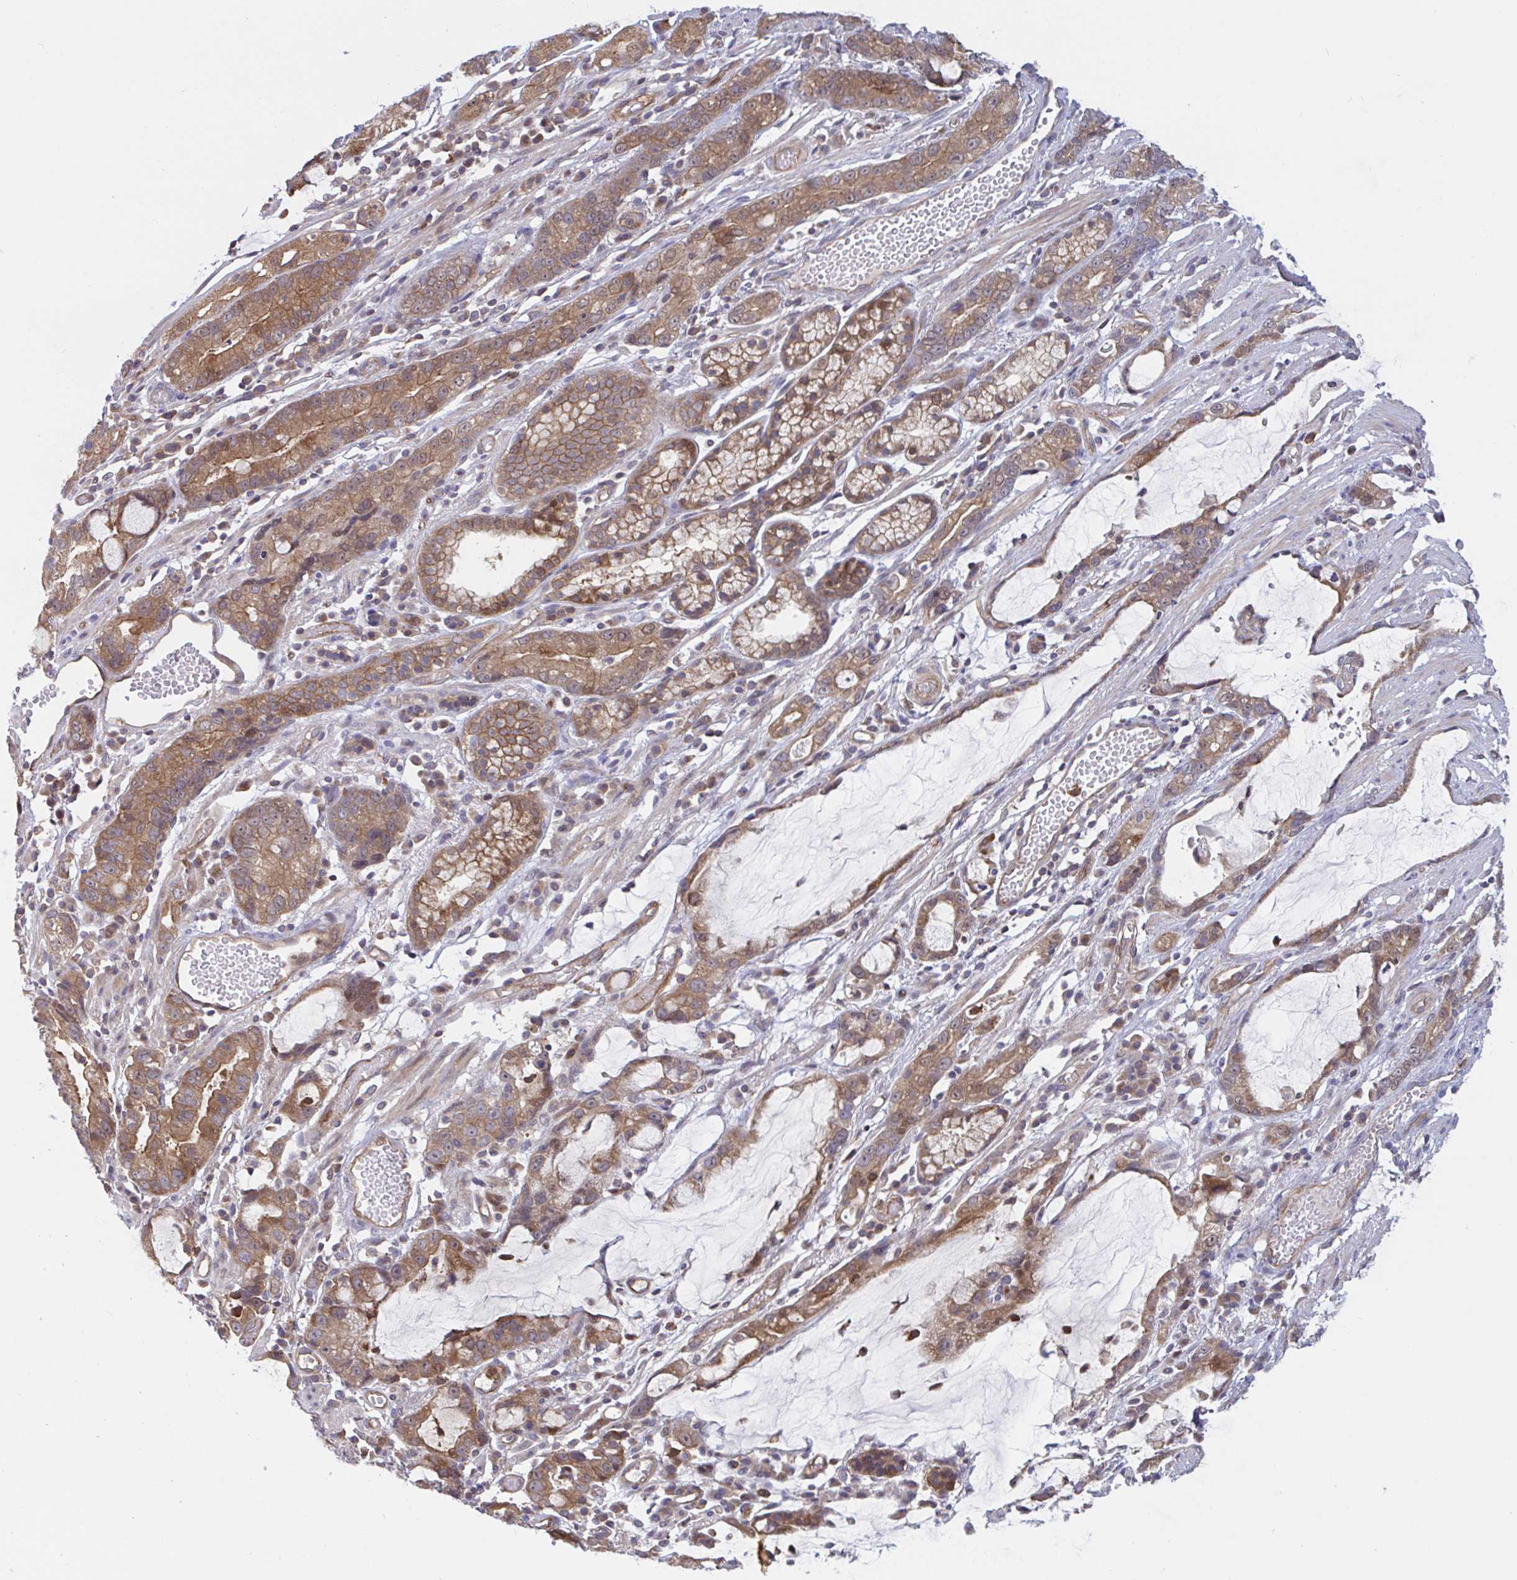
{"staining": {"intensity": "moderate", "quantity": ">75%", "location": "cytoplasmic/membranous,nuclear"}, "tissue": "stomach cancer", "cell_type": "Tumor cells", "image_type": "cancer", "snomed": [{"axis": "morphology", "description": "Adenocarcinoma, NOS"}, {"axis": "topography", "description": "Stomach"}], "caption": "Immunohistochemical staining of human stomach cancer (adenocarcinoma) exhibits medium levels of moderate cytoplasmic/membranous and nuclear protein staining in approximately >75% of tumor cells.", "gene": "LMNTD2", "patient": {"sex": "male", "age": 55}}